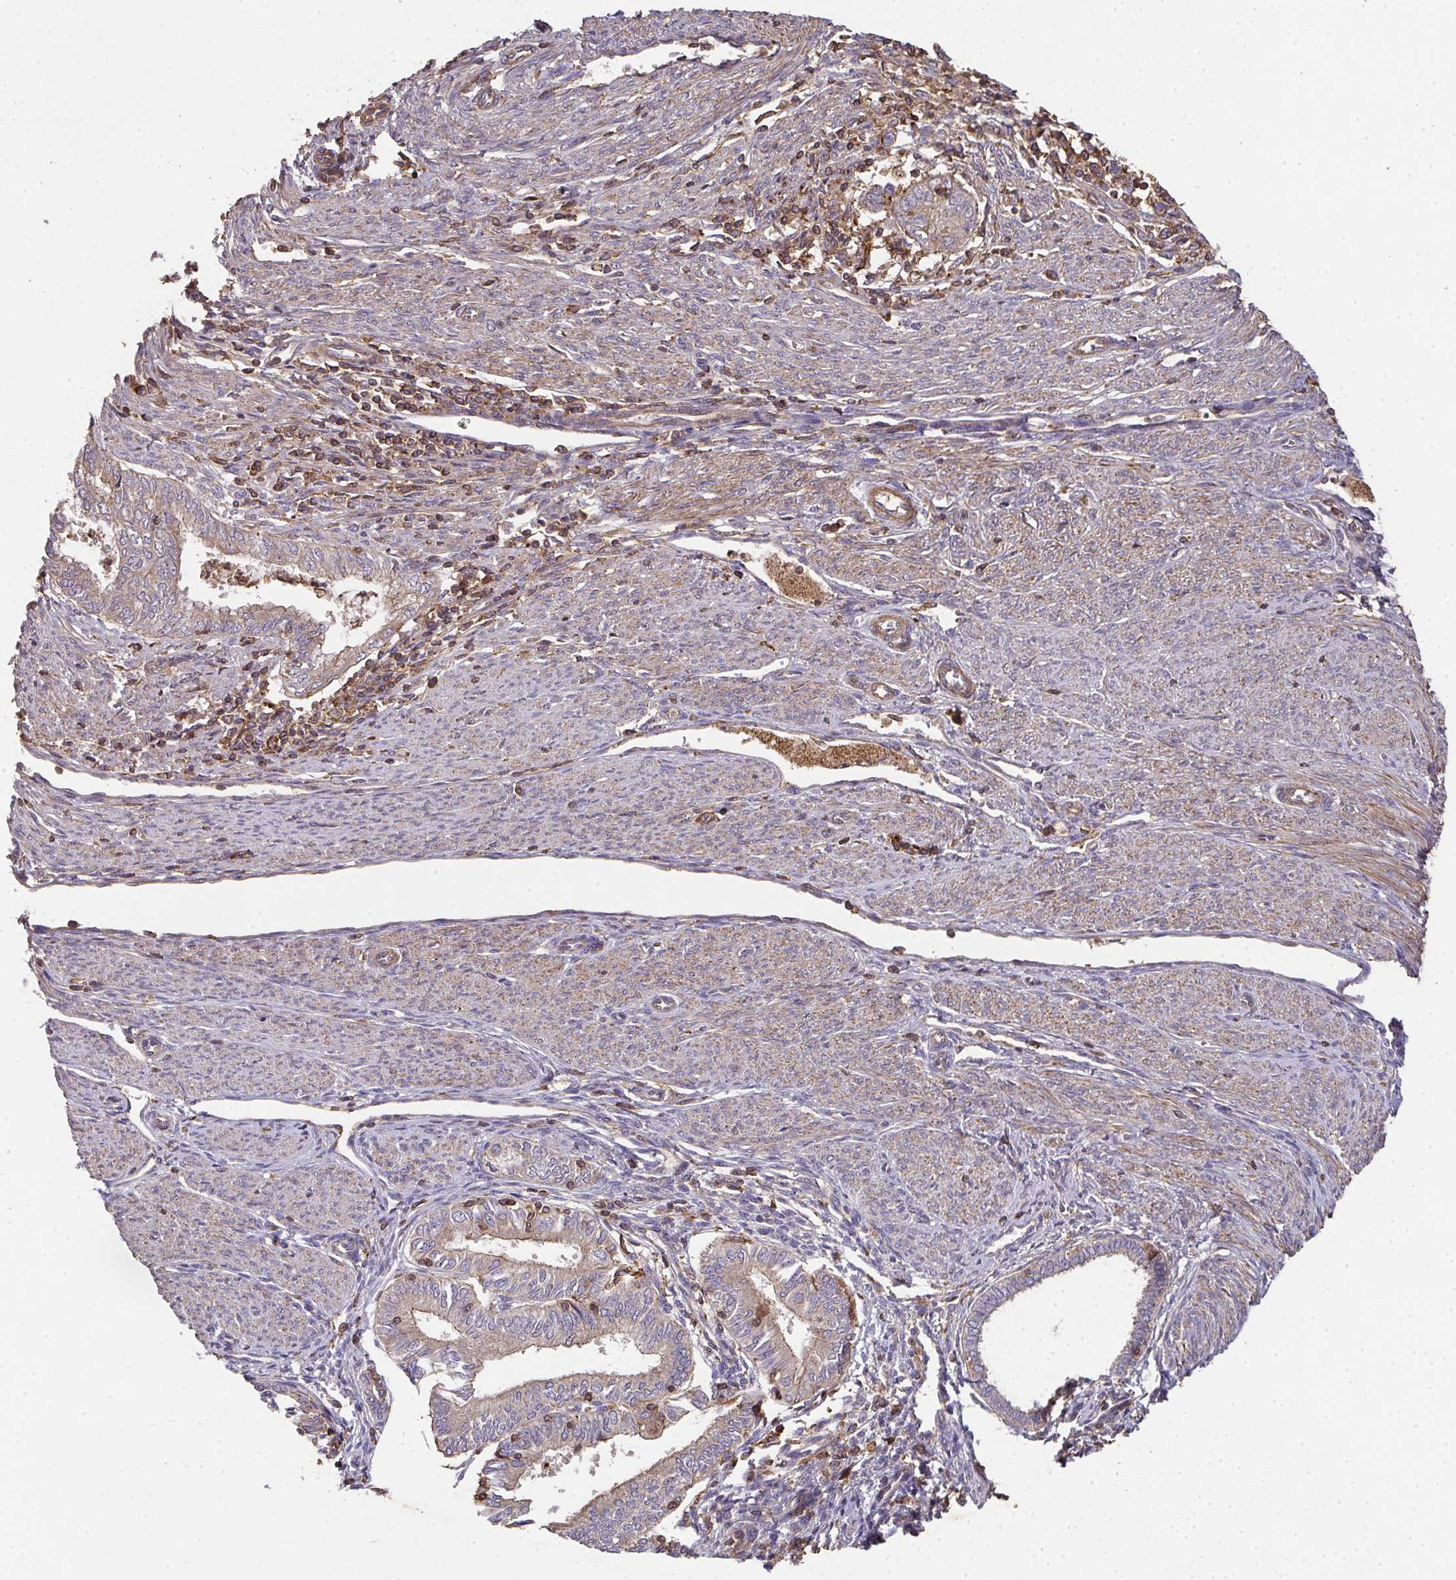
{"staining": {"intensity": "weak", "quantity": ">75%", "location": "cytoplasmic/membranous"}, "tissue": "endometrial cancer", "cell_type": "Tumor cells", "image_type": "cancer", "snomed": [{"axis": "morphology", "description": "Adenocarcinoma, NOS"}, {"axis": "topography", "description": "Endometrium"}], "caption": "The photomicrograph reveals immunohistochemical staining of adenocarcinoma (endometrial). There is weak cytoplasmic/membranous positivity is present in approximately >75% of tumor cells. Using DAB (3,3'-diaminobenzidine) (brown) and hematoxylin (blue) stains, captured at high magnification using brightfield microscopy.", "gene": "TNMD", "patient": {"sex": "female", "age": 79}}